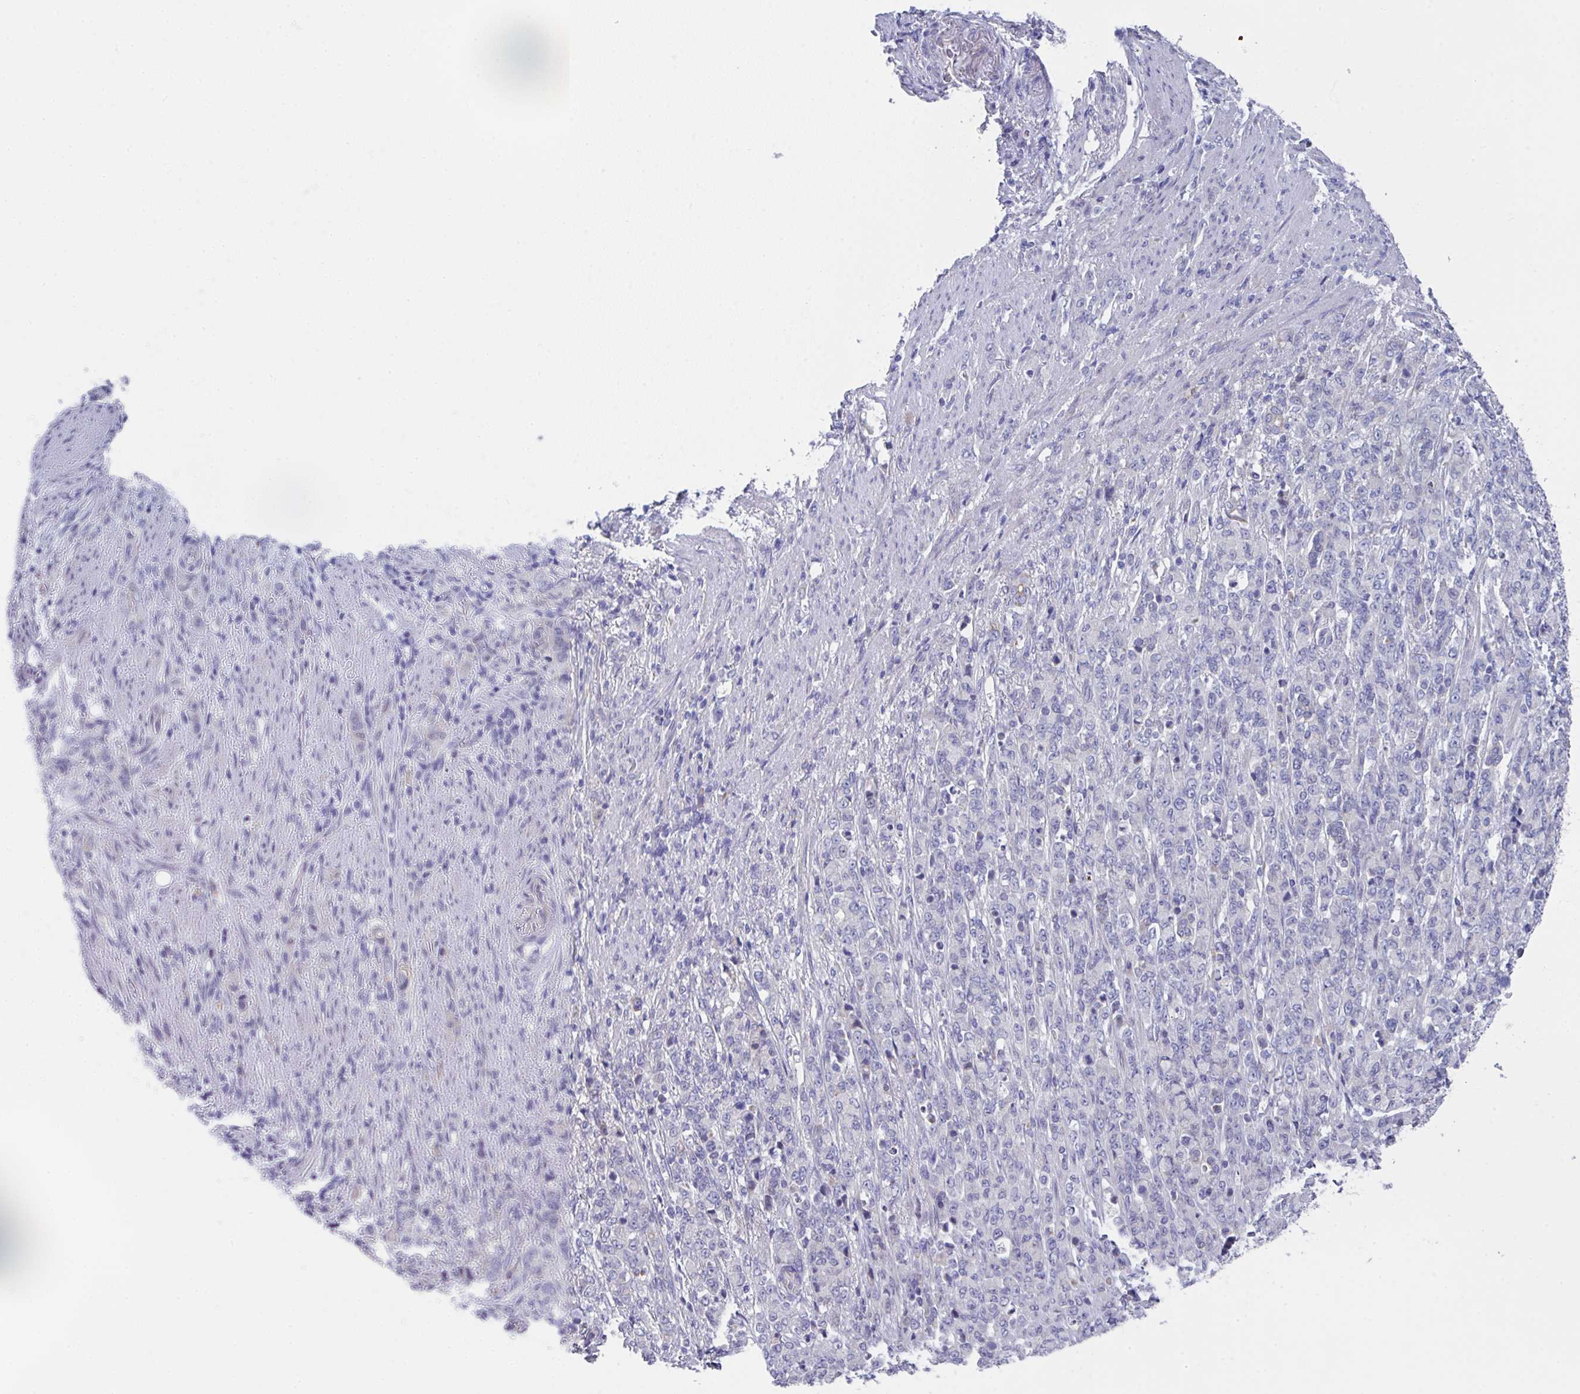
{"staining": {"intensity": "negative", "quantity": "none", "location": "none"}, "tissue": "stomach cancer", "cell_type": "Tumor cells", "image_type": "cancer", "snomed": [{"axis": "morphology", "description": "Adenocarcinoma, NOS"}, {"axis": "topography", "description": "Stomach"}], "caption": "Immunohistochemistry micrograph of neoplastic tissue: human stomach adenocarcinoma stained with DAB shows no significant protein positivity in tumor cells.", "gene": "FBXO47", "patient": {"sex": "female", "age": 79}}